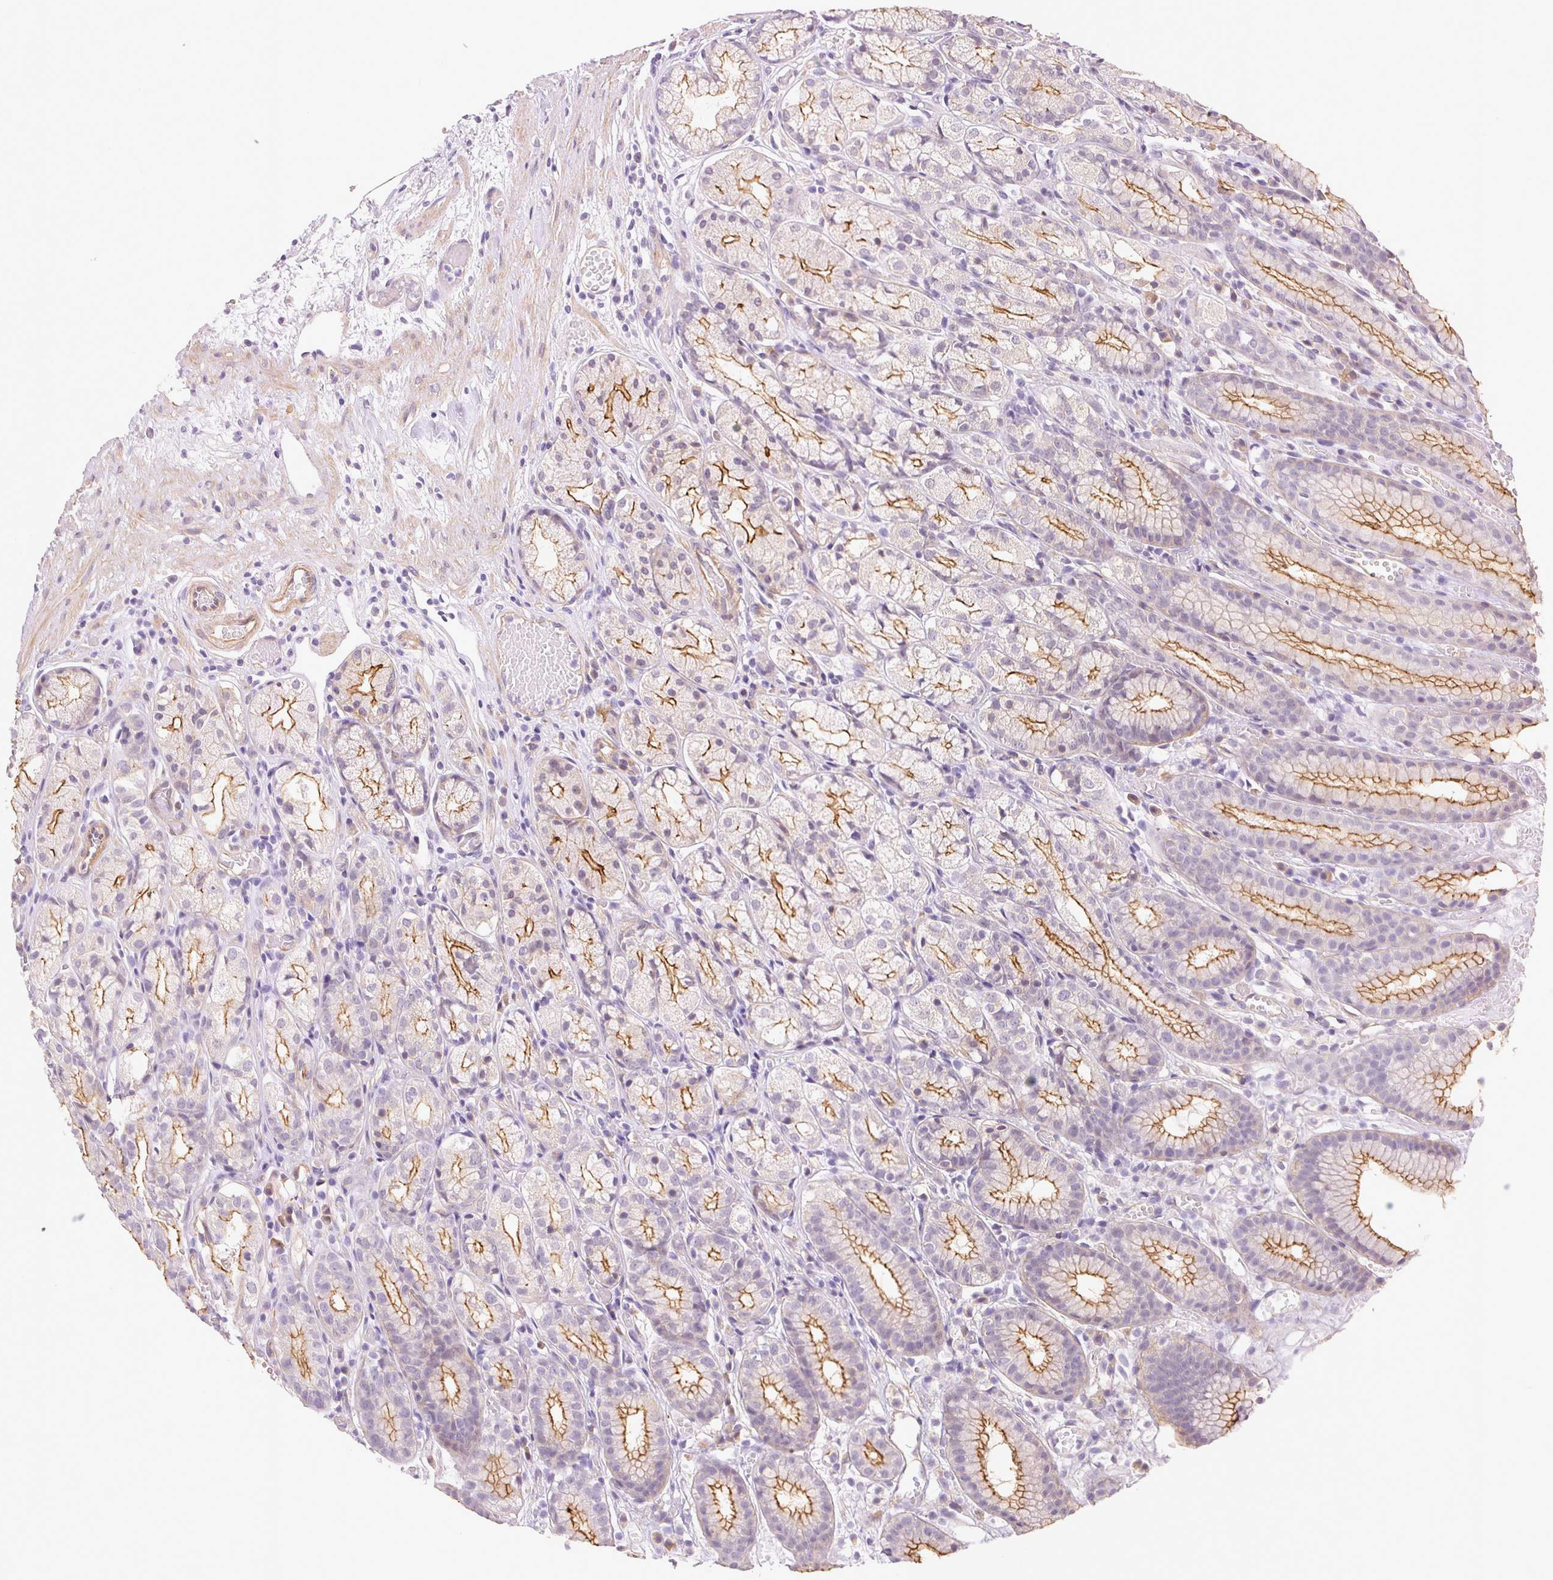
{"staining": {"intensity": "strong", "quantity": "25%-75%", "location": "cytoplasmic/membranous"}, "tissue": "stomach", "cell_type": "Glandular cells", "image_type": "normal", "snomed": [{"axis": "morphology", "description": "Normal tissue, NOS"}, {"axis": "topography", "description": "Stomach"}], "caption": "There is high levels of strong cytoplasmic/membranous staining in glandular cells of benign stomach, as demonstrated by immunohistochemical staining (brown color).", "gene": "CSN1S1", "patient": {"sex": "male", "age": 70}}